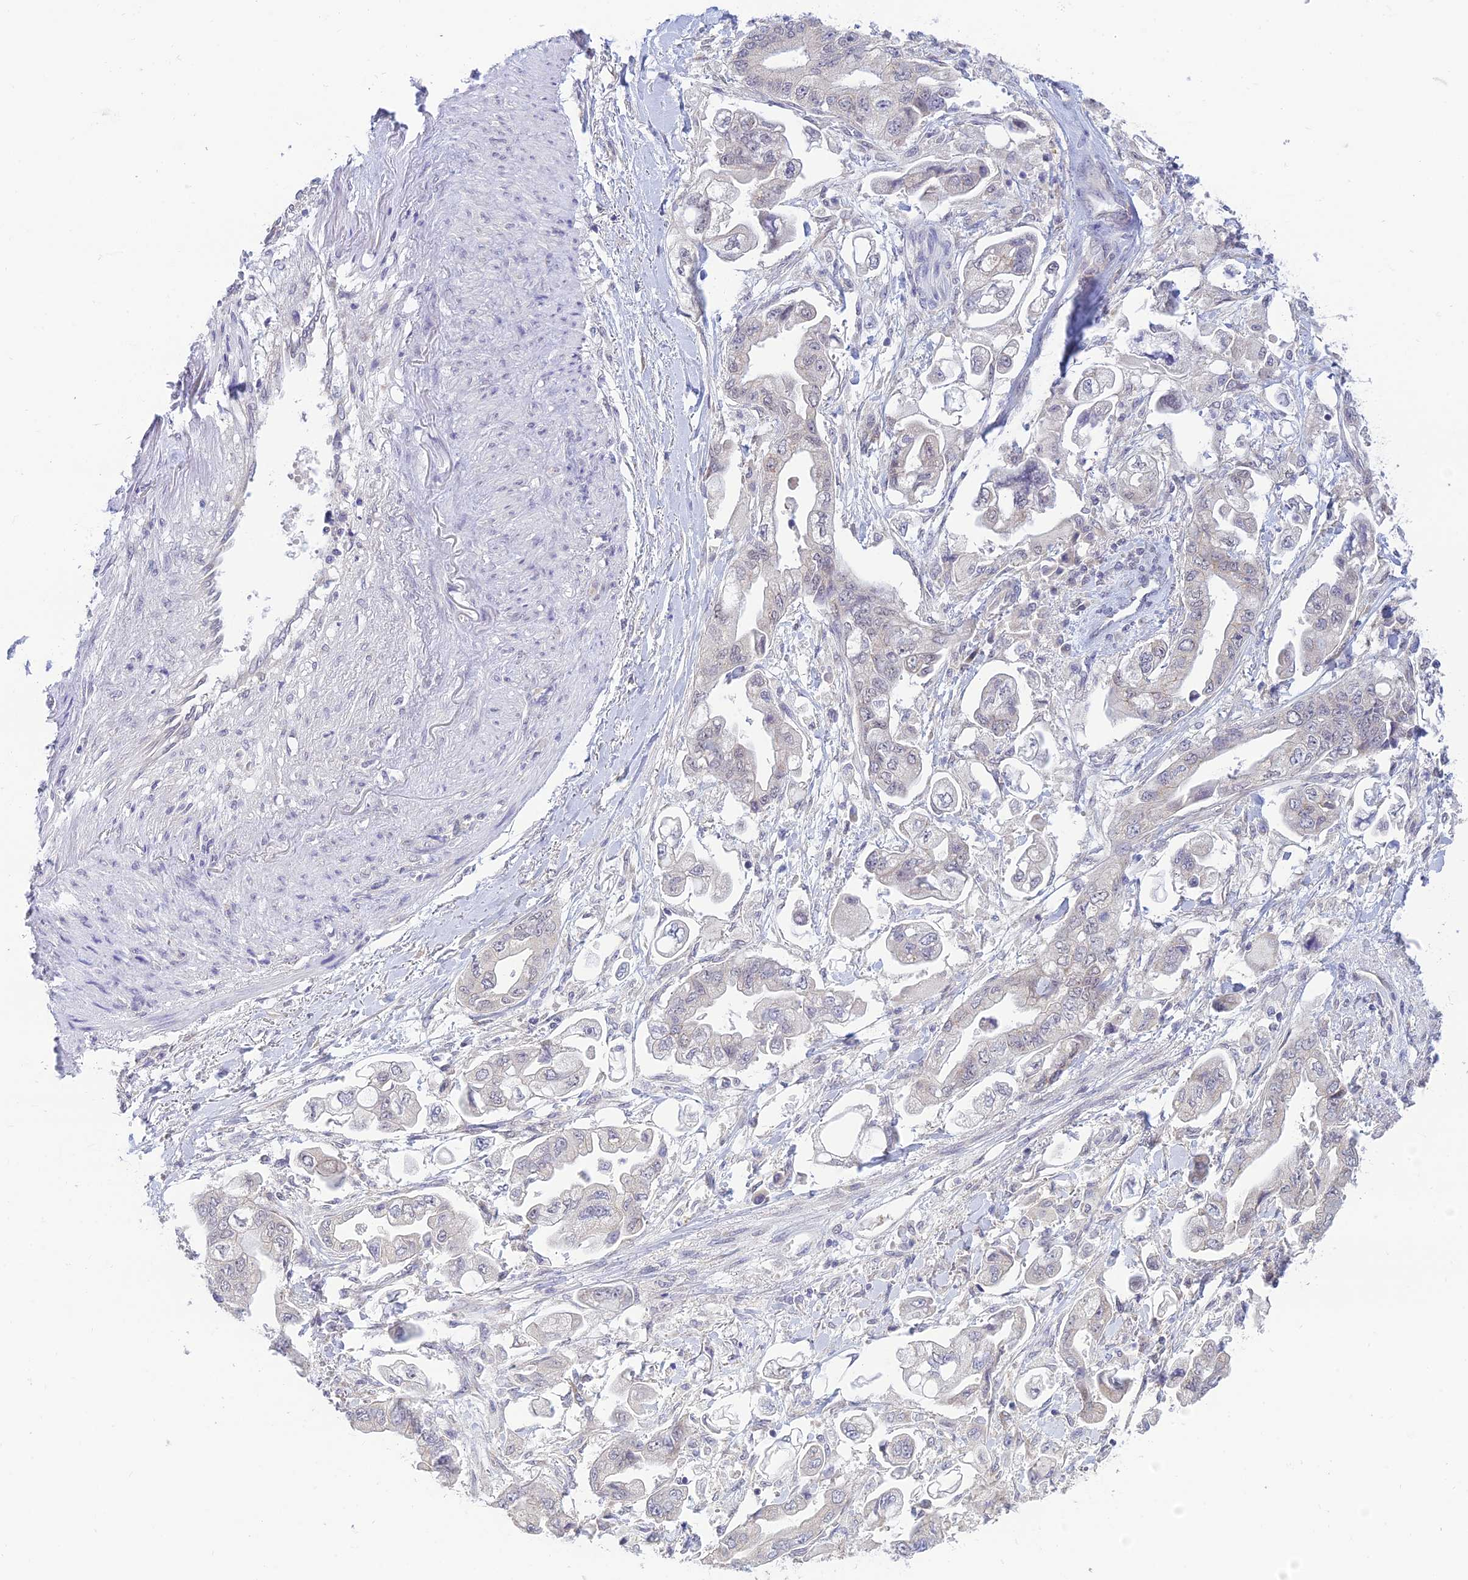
{"staining": {"intensity": "negative", "quantity": "none", "location": "none"}, "tissue": "stomach cancer", "cell_type": "Tumor cells", "image_type": "cancer", "snomed": [{"axis": "morphology", "description": "Adenocarcinoma, NOS"}, {"axis": "topography", "description": "Stomach"}], "caption": "Immunohistochemistry of human stomach adenocarcinoma shows no staining in tumor cells. (Brightfield microscopy of DAB (3,3'-diaminobenzidine) immunohistochemistry at high magnification).", "gene": "SKIC8", "patient": {"sex": "male", "age": 62}}